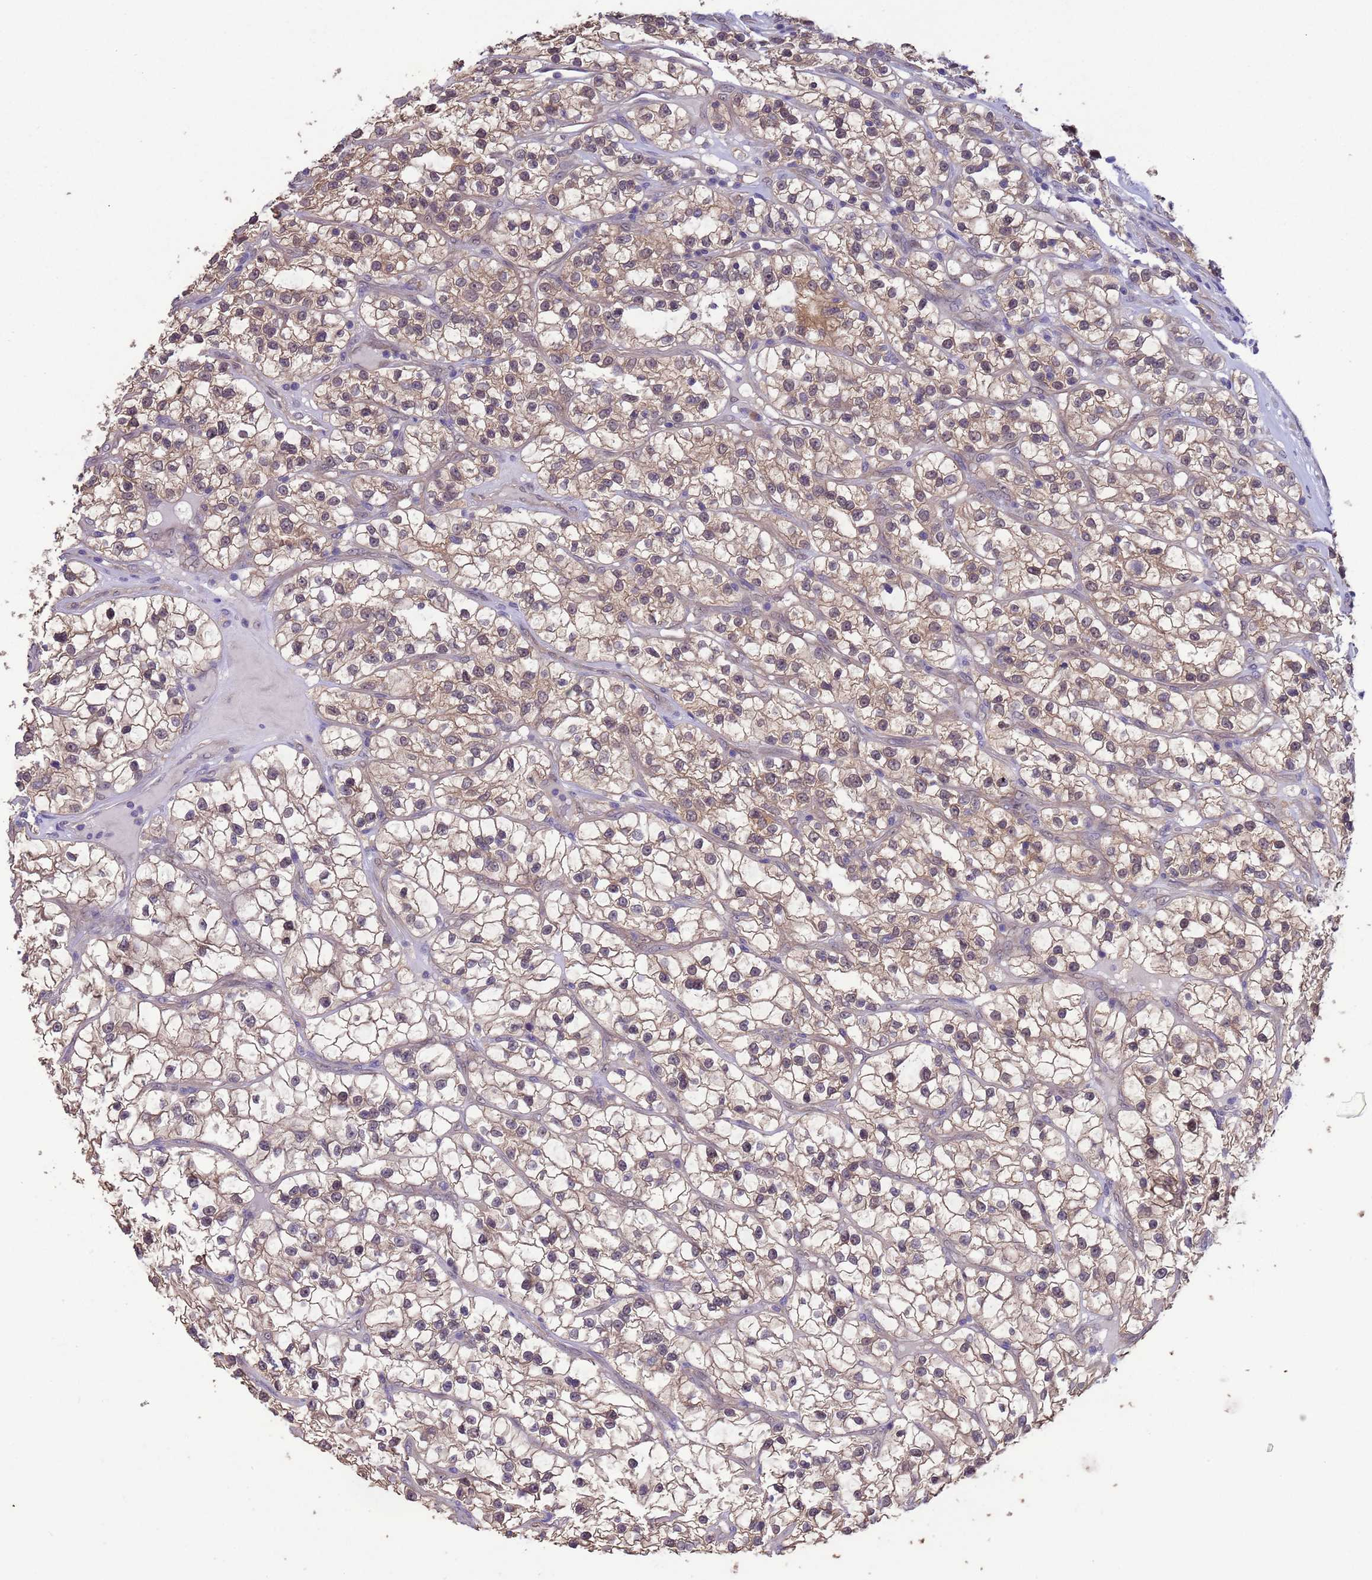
{"staining": {"intensity": "weak", "quantity": ">75%", "location": "cytoplasmic/membranous,nuclear"}, "tissue": "renal cancer", "cell_type": "Tumor cells", "image_type": "cancer", "snomed": [{"axis": "morphology", "description": "Adenocarcinoma, NOS"}, {"axis": "topography", "description": "Kidney"}], "caption": "Immunohistochemistry photomicrograph of neoplastic tissue: renal cancer stained using immunohistochemistry displays low levels of weak protein expression localized specifically in the cytoplasmic/membranous and nuclear of tumor cells, appearing as a cytoplasmic/membranous and nuclear brown color.", "gene": "ZNF461", "patient": {"sex": "female", "age": 57}}